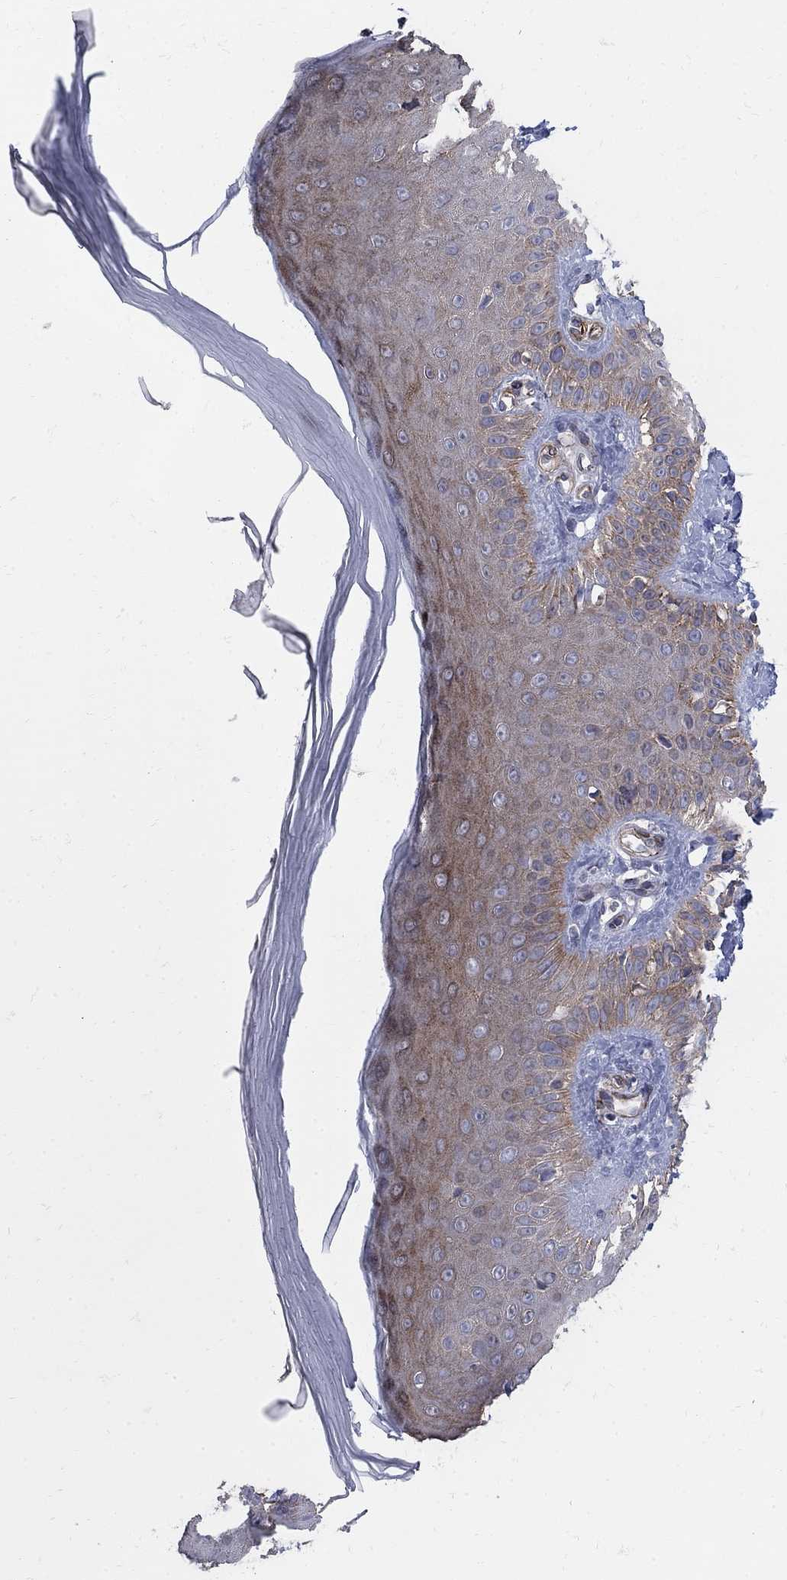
{"staining": {"intensity": "negative", "quantity": "none", "location": "none"}, "tissue": "skin", "cell_type": "Fibroblasts", "image_type": "normal", "snomed": [{"axis": "morphology", "description": "Normal tissue, NOS"}, {"axis": "morphology", "description": "Inflammation, NOS"}, {"axis": "morphology", "description": "Fibrosis, NOS"}, {"axis": "topography", "description": "Skin"}], "caption": "This micrograph is of benign skin stained with IHC to label a protein in brown with the nuclei are counter-stained blue. There is no expression in fibroblasts.", "gene": "SEPTIN8", "patient": {"sex": "male", "age": 71}}